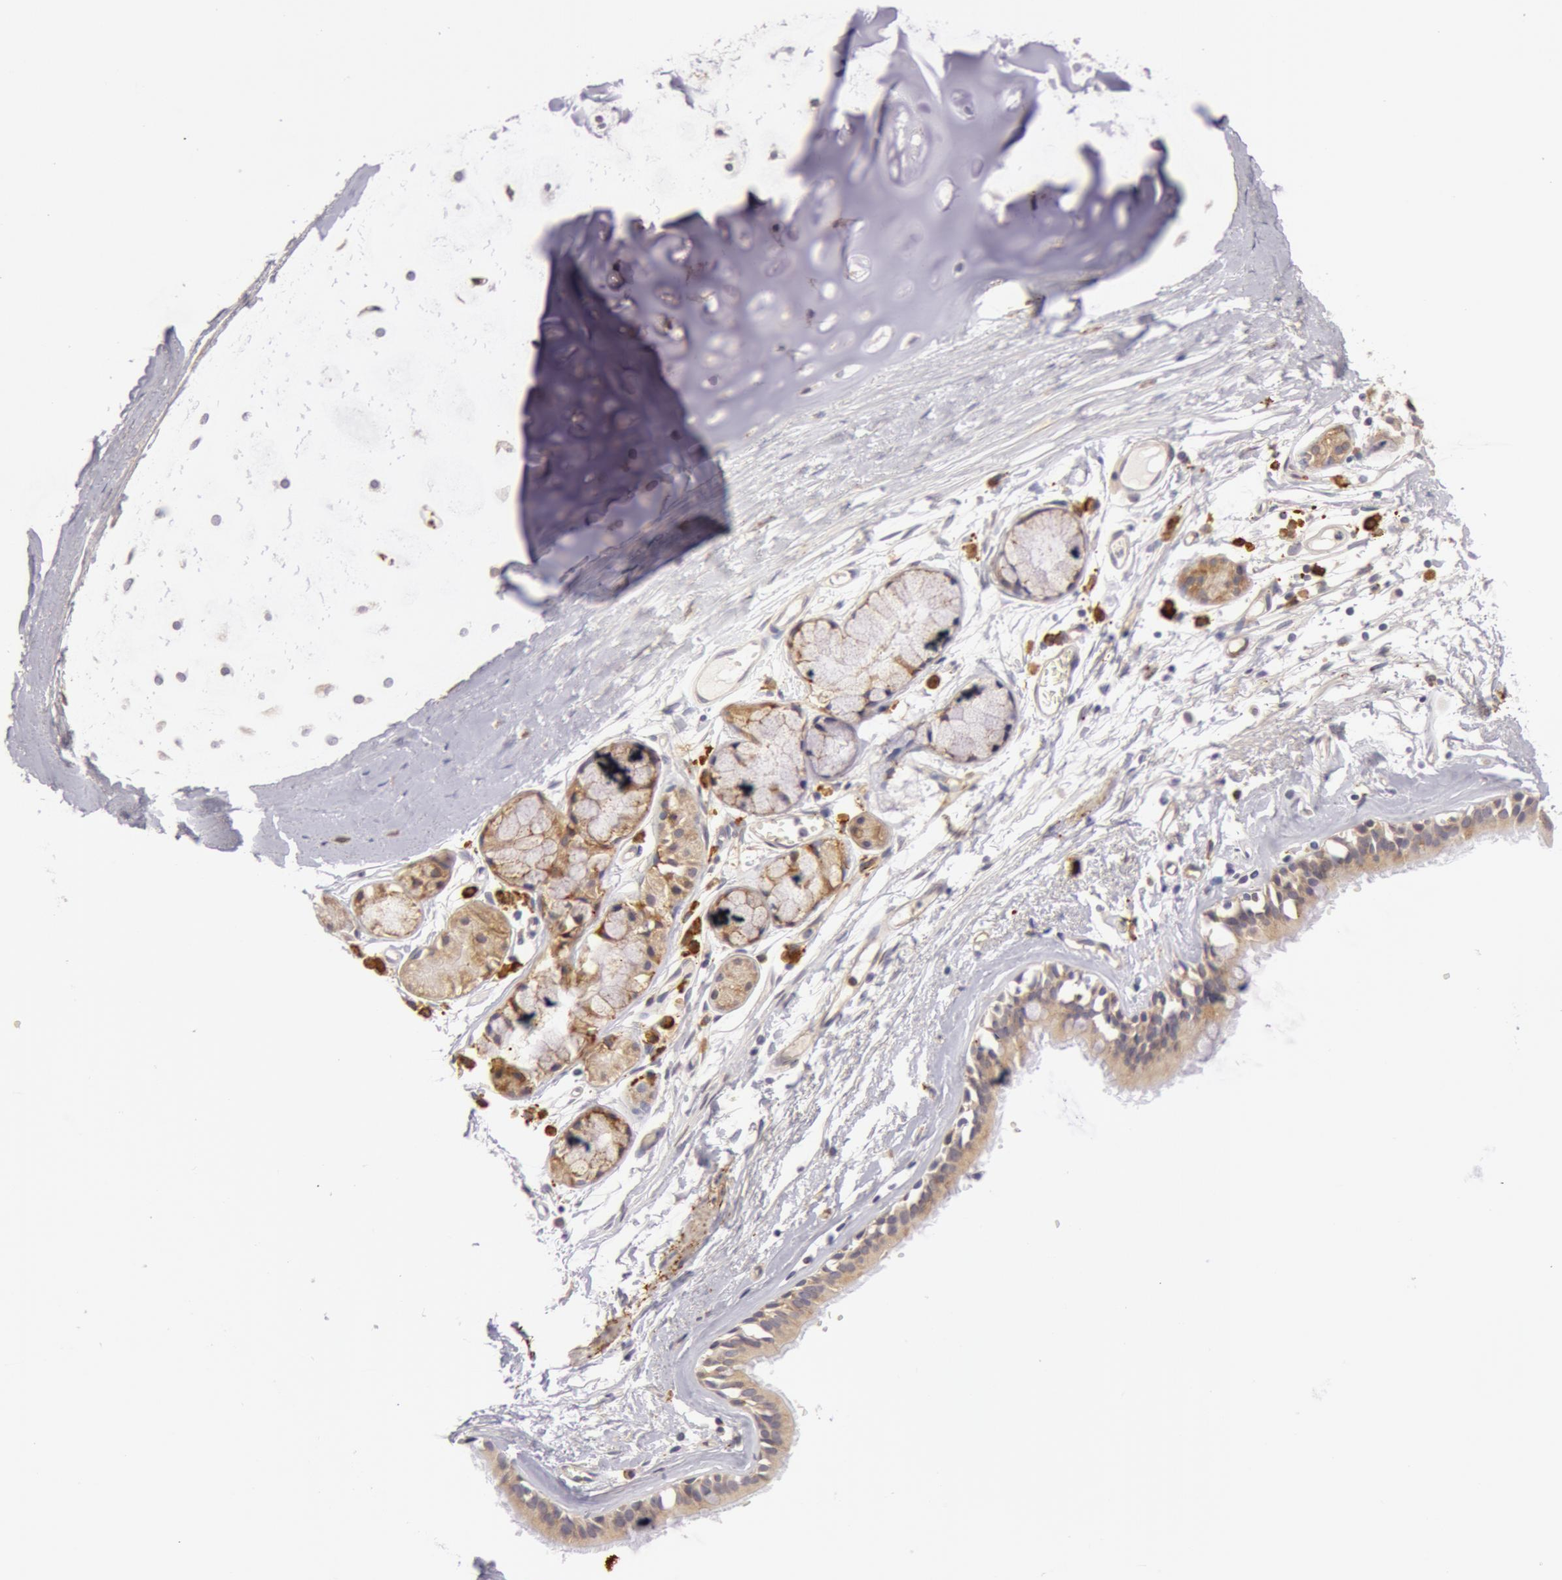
{"staining": {"intensity": "negative", "quantity": "none", "location": "none"}, "tissue": "adipose tissue", "cell_type": "Adipocytes", "image_type": "normal", "snomed": [{"axis": "morphology", "description": "Normal tissue, NOS"}, {"axis": "topography", "description": "Bronchus"}, {"axis": "topography", "description": "Lung"}], "caption": "A photomicrograph of adipose tissue stained for a protein demonstrates no brown staining in adipocytes.", "gene": "IL23A", "patient": {"sex": "female", "age": 56}}